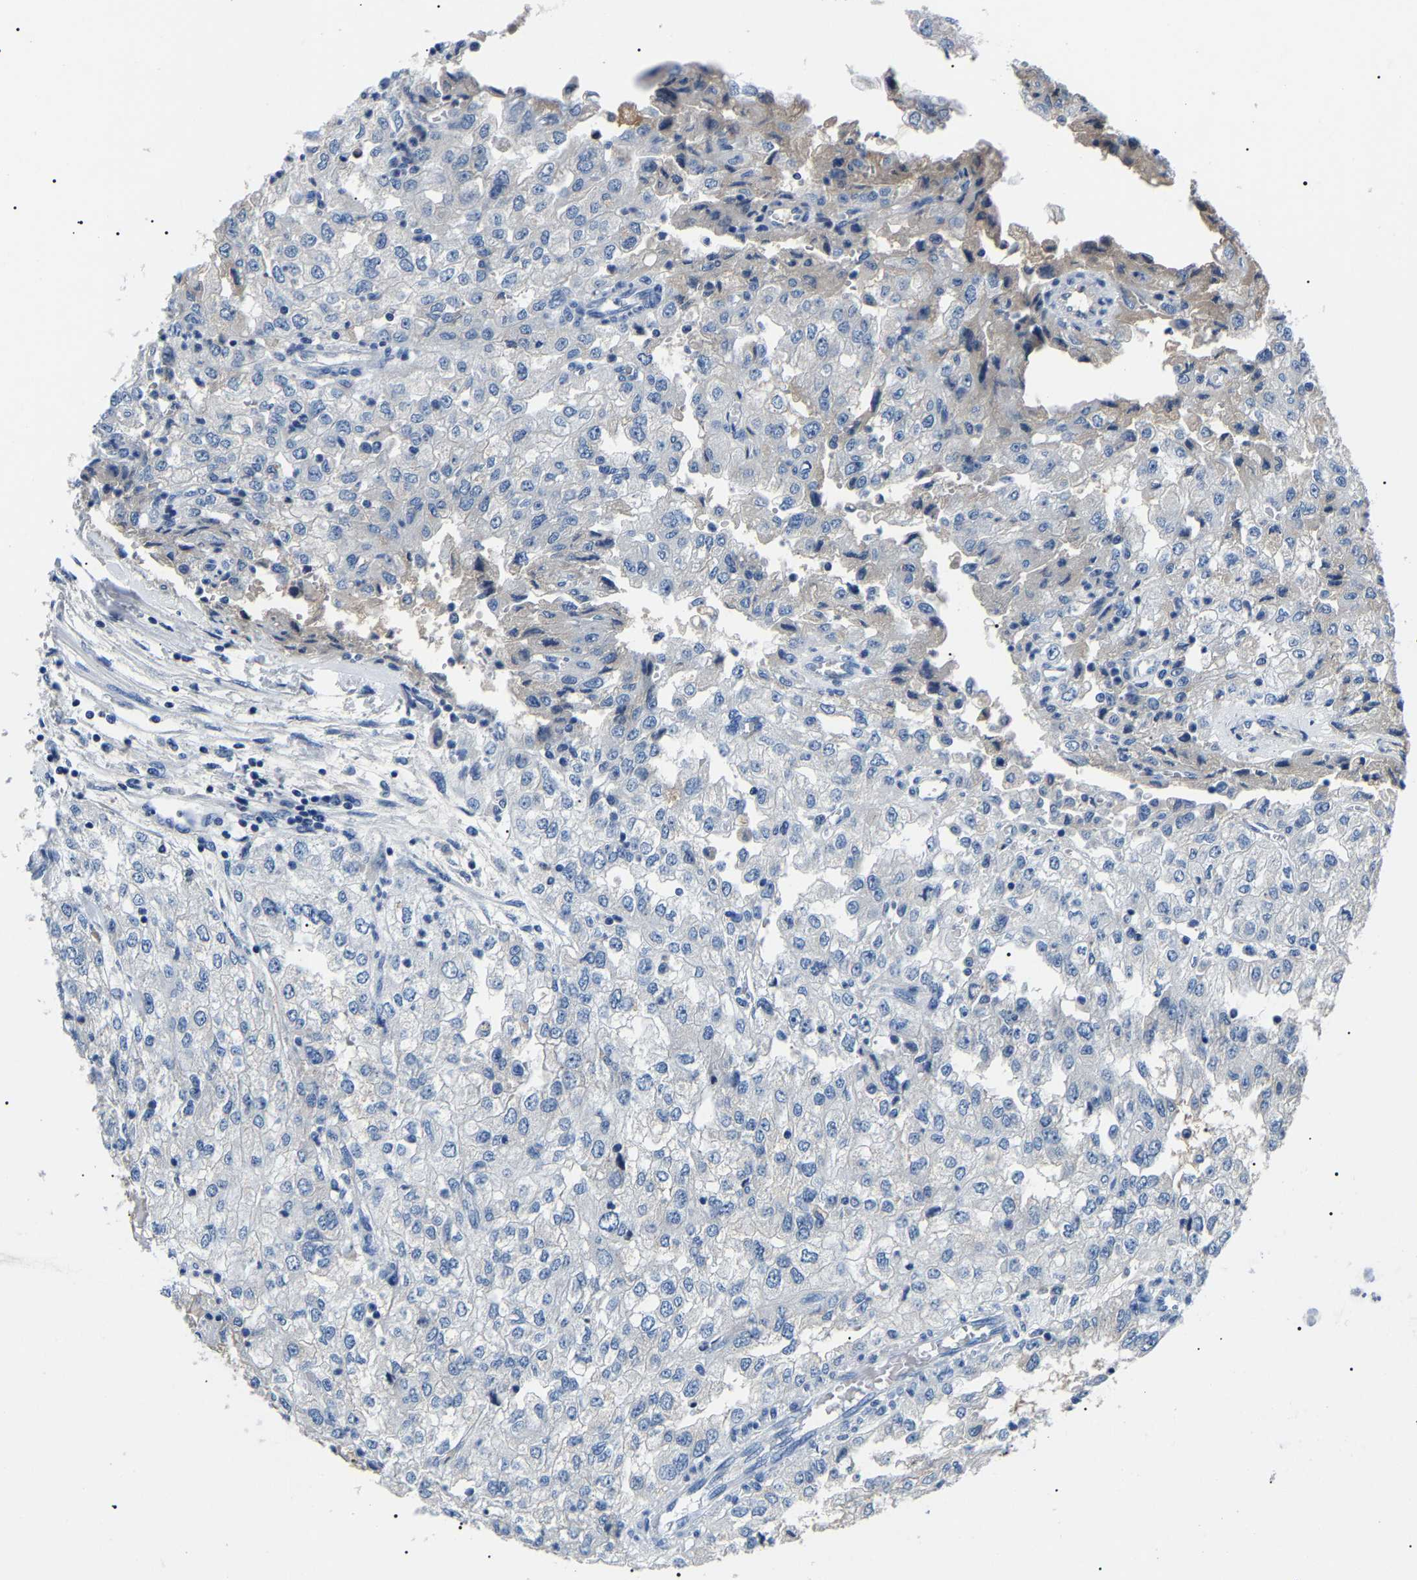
{"staining": {"intensity": "negative", "quantity": "none", "location": "none"}, "tissue": "renal cancer", "cell_type": "Tumor cells", "image_type": "cancer", "snomed": [{"axis": "morphology", "description": "Adenocarcinoma, NOS"}, {"axis": "topography", "description": "Kidney"}], "caption": "A high-resolution image shows IHC staining of renal adenocarcinoma, which displays no significant expression in tumor cells. (DAB (3,3'-diaminobenzidine) IHC, high magnification).", "gene": "KLK15", "patient": {"sex": "female", "age": 54}}